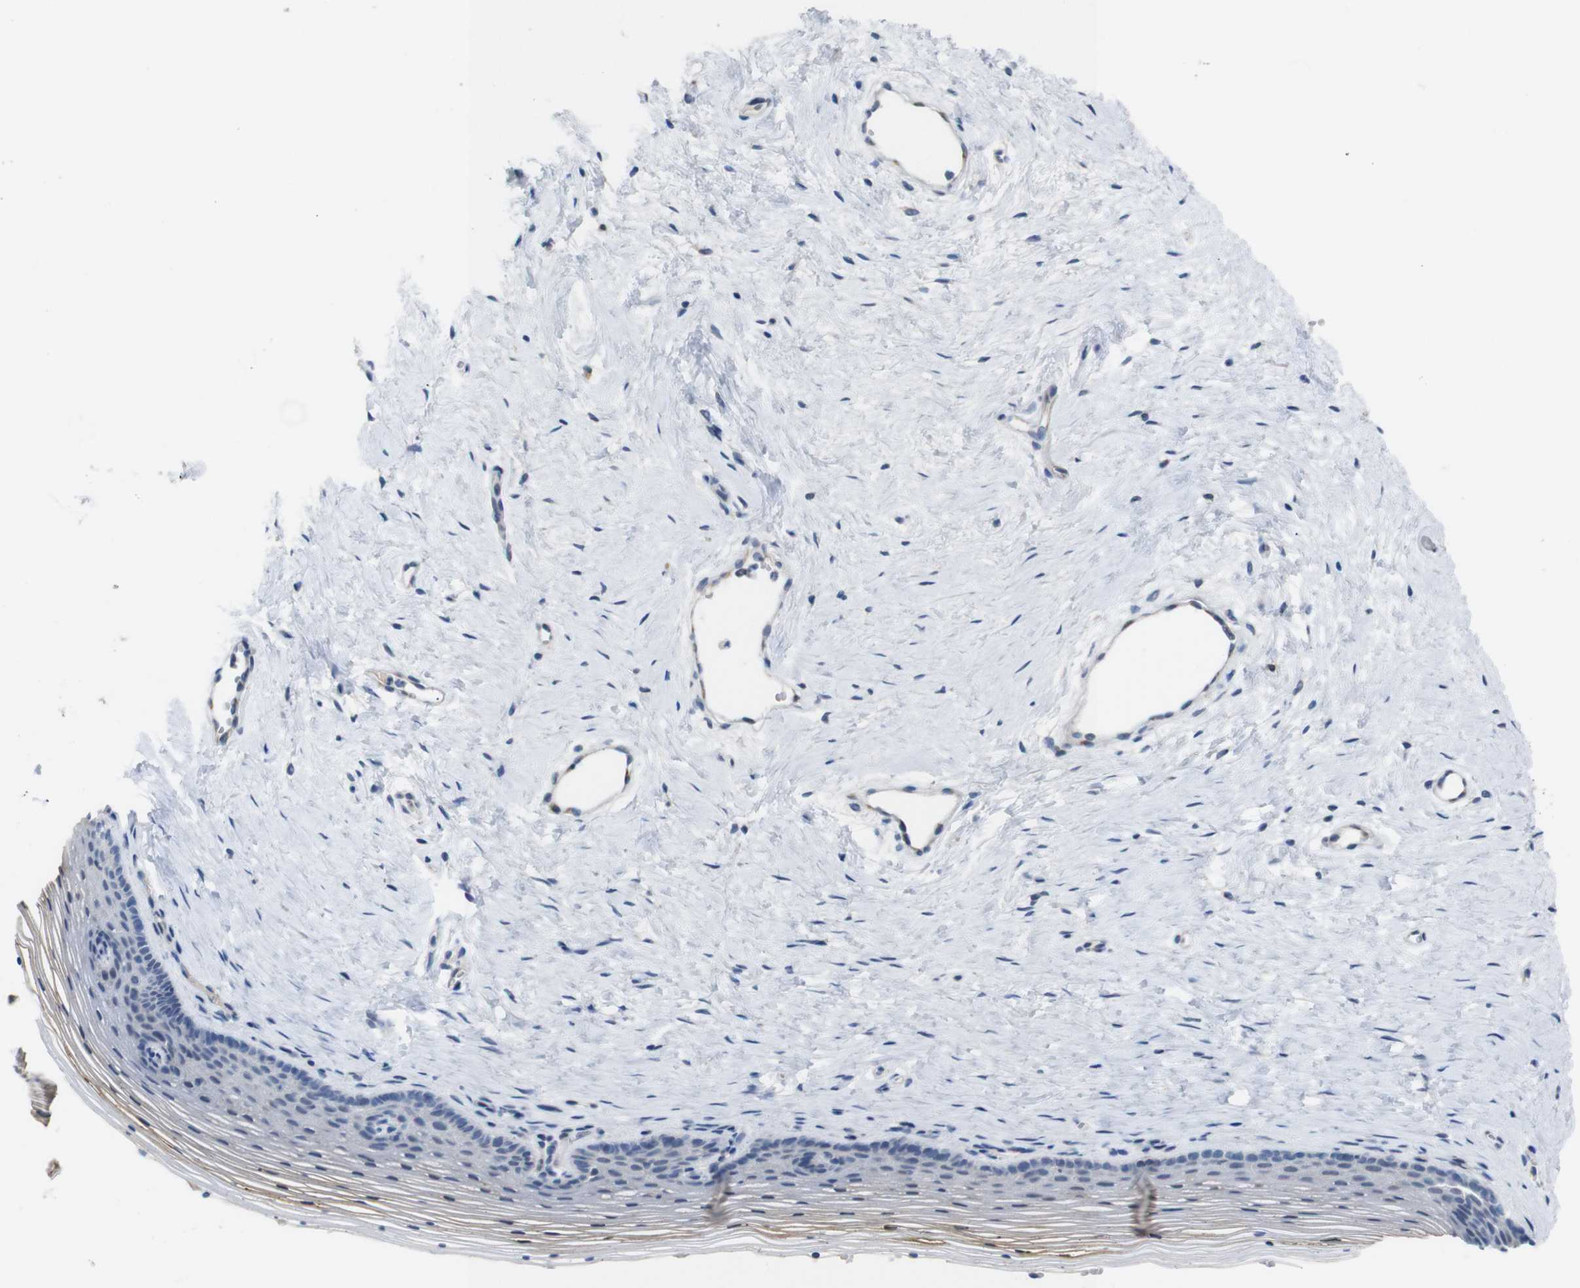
{"staining": {"intensity": "weak", "quantity": "25%-75%", "location": "cytoplasmic/membranous"}, "tissue": "vagina", "cell_type": "Squamous epithelial cells", "image_type": "normal", "snomed": [{"axis": "morphology", "description": "Normal tissue, NOS"}, {"axis": "topography", "description": "Vagina"}], "caption": "Immunohistochemistry (IHC) image of unremarkable human vagina stained for a protein (brown), which shows low levels of weak cytoplasmic/membranous expression in approximately 25%-75% of squamous epithelial cells.", "gene": "CHRM5", "patient": {"sex": "female", "age": 32}}